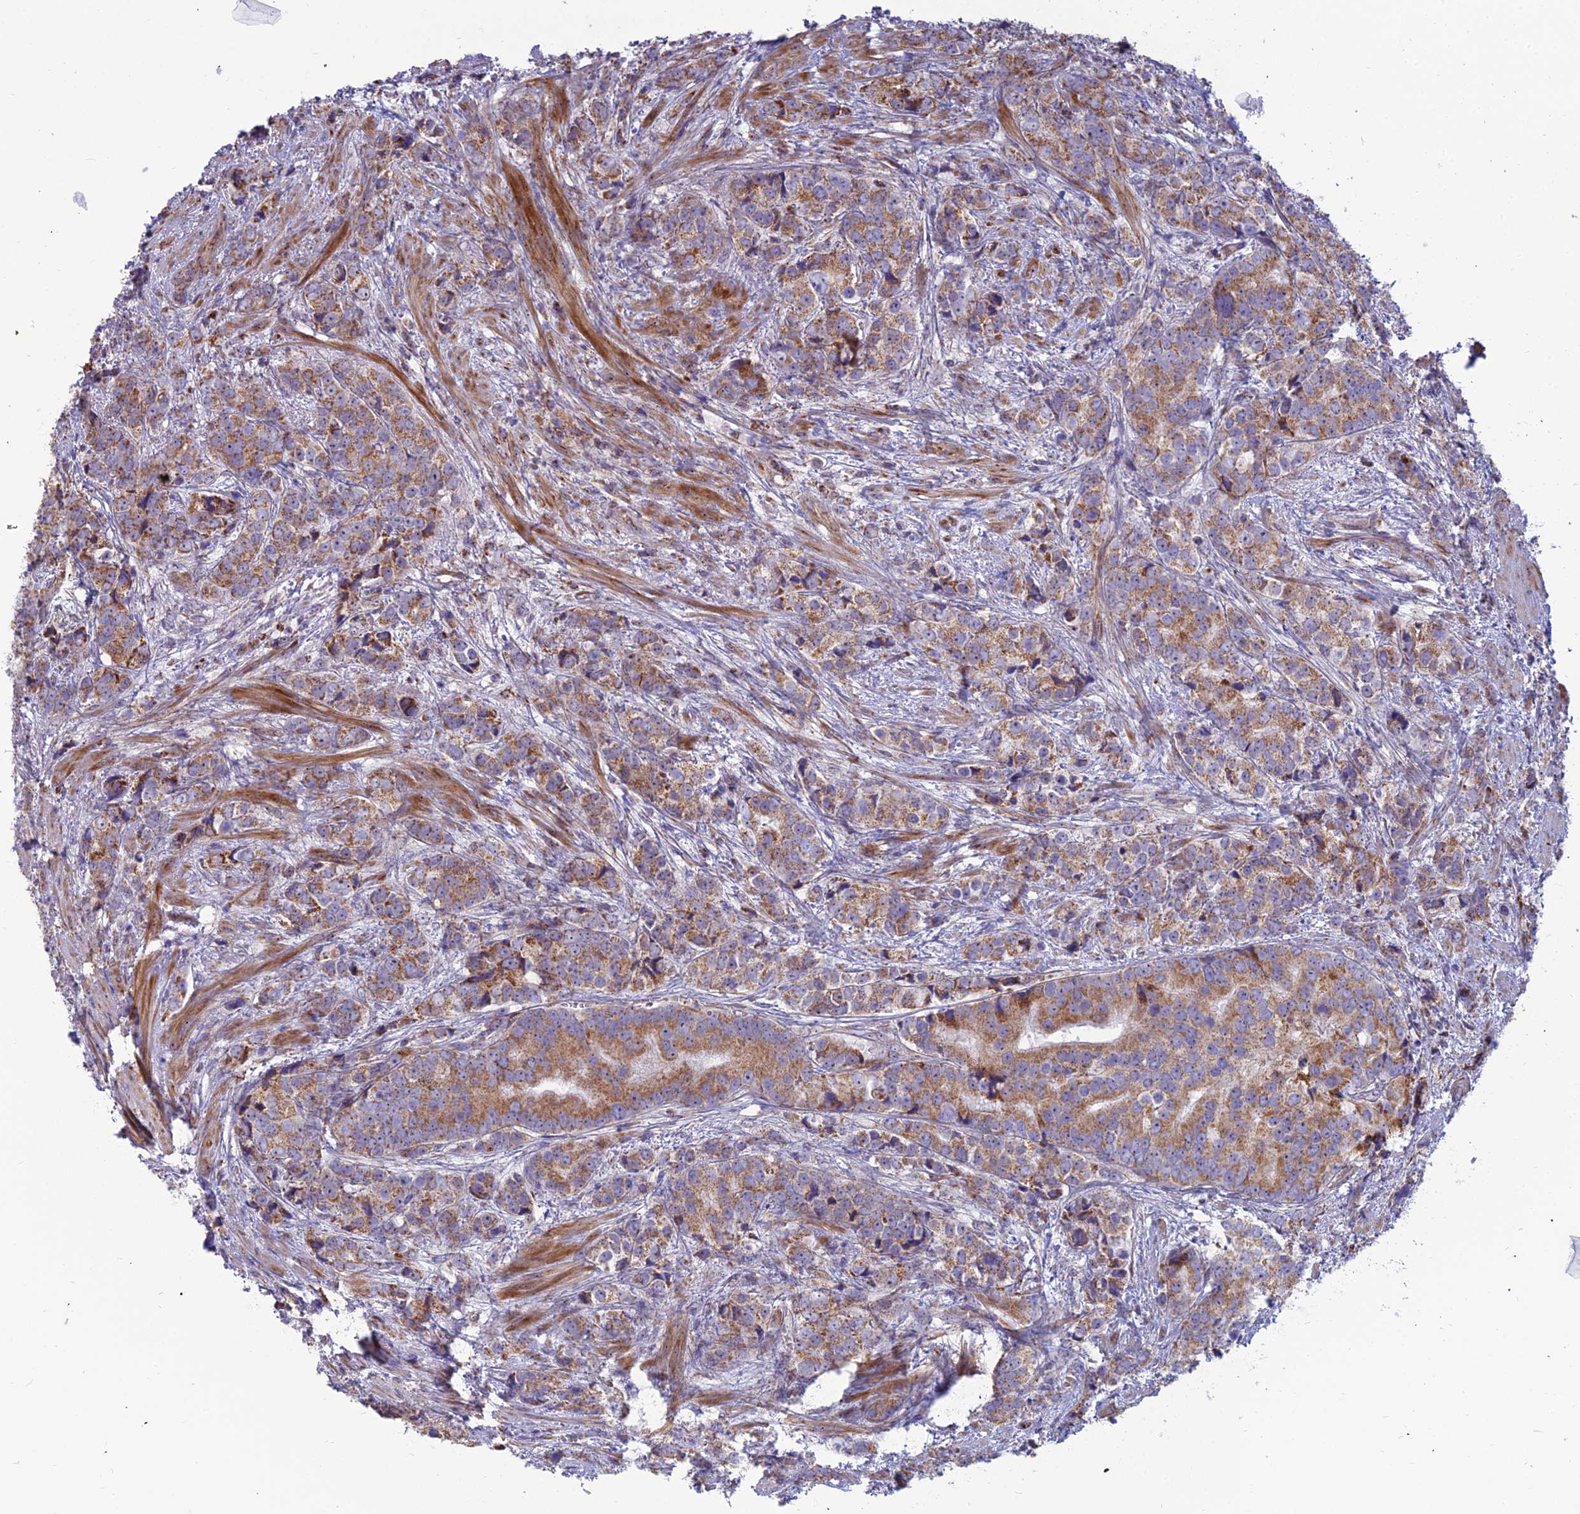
{"staining": {"intensity": "moderate", "quantity": ">75%", "location": "cytoplasmic/membranous"}, "tissue": "prostate cancer", "cell_type": "Tumor cells", "image_type": "cancer", "snomed": [{"axis": "morphology", "description": "Adenocarcinoma, High grade"}, {"axis": "topography", "description": "Prostate"}], "caption": "Prostate cancer stained with a protein marker reveals moderate staining in tumor cells.", "gene": "SLC35F4", "patient": {"sex": "male", "age": 62}}